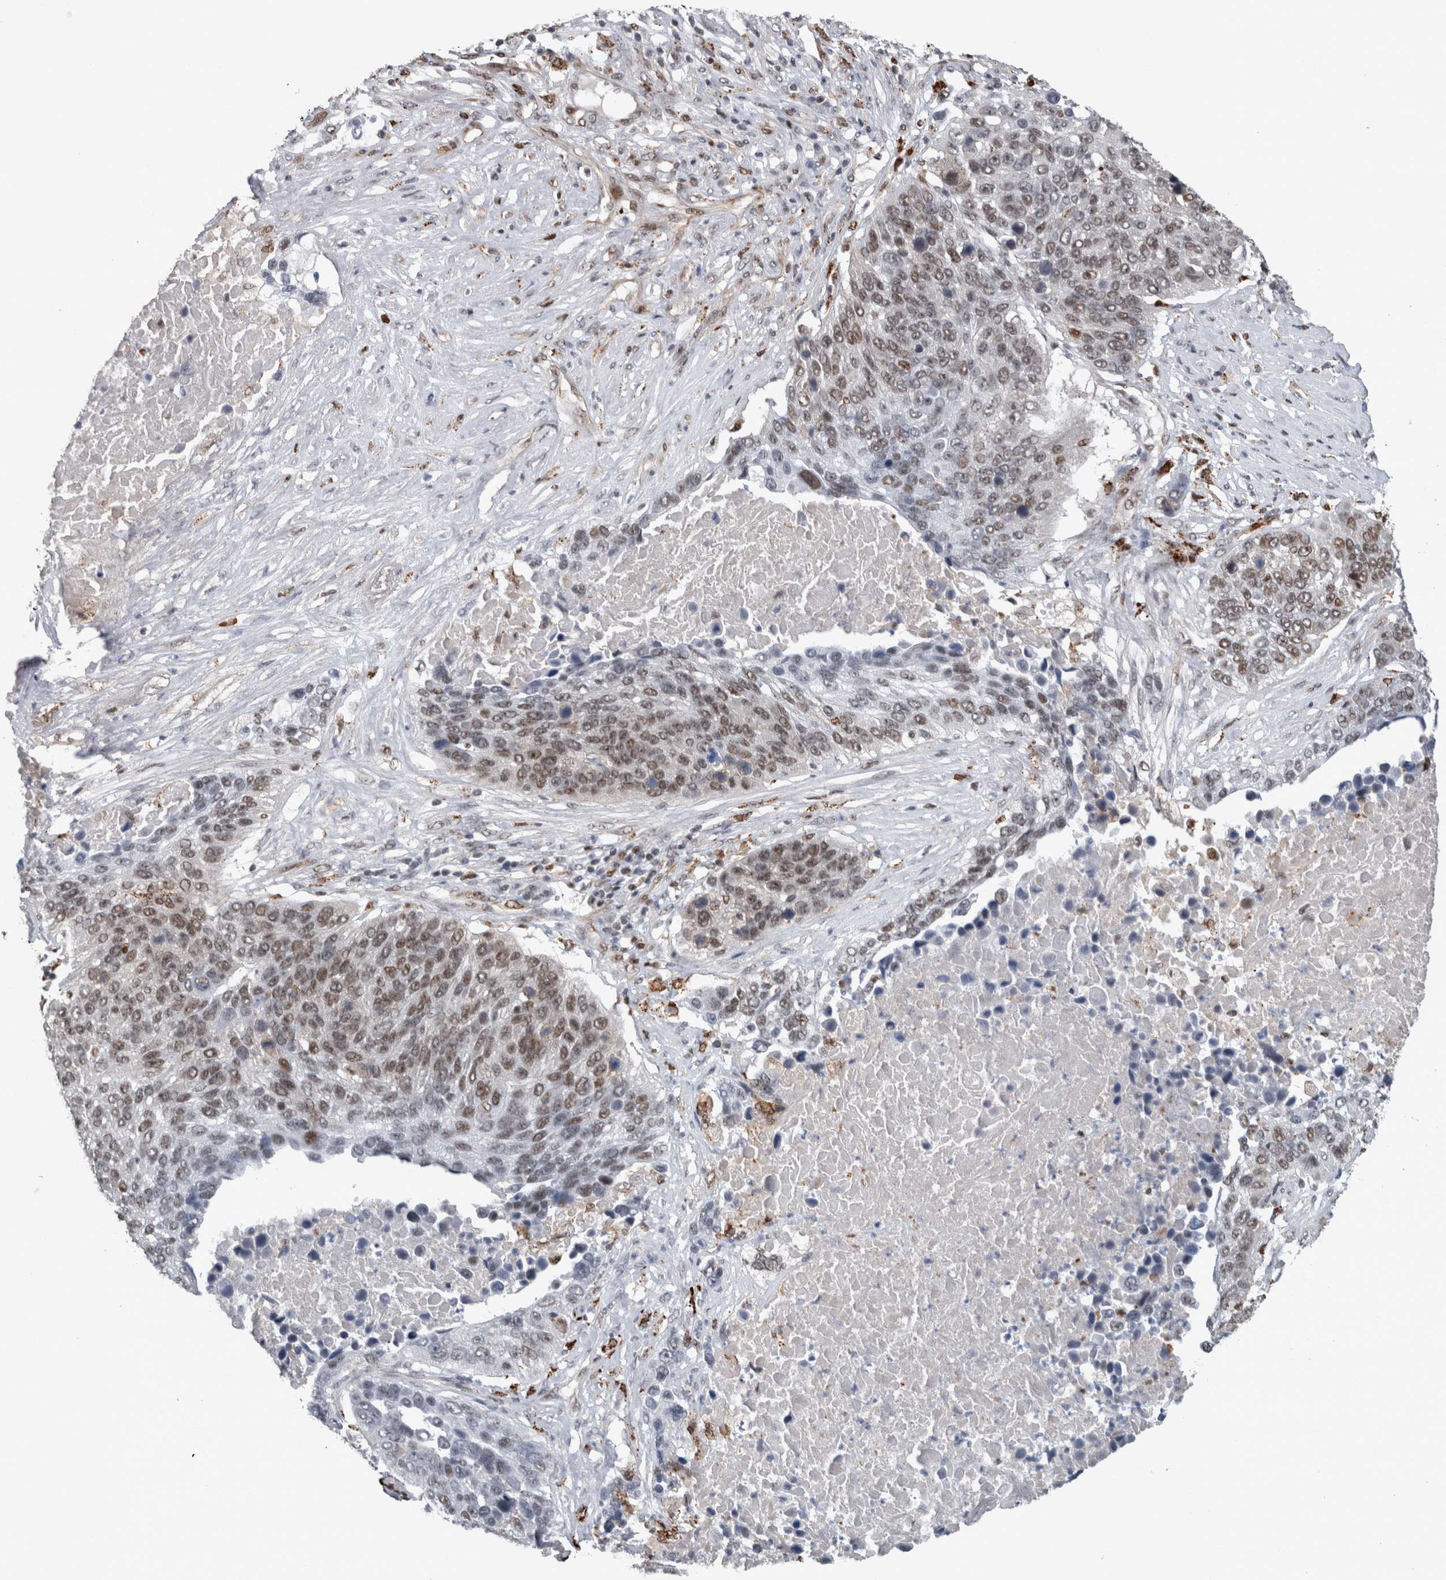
{"staining": {"intensity": "moderate", "quantity": "25%-75%", "location": "nuclear"}, "tissue": "lung cancer", "cell_type": "Tumor cells", "image_type": "cancer", "snomed": [{"axis": "morphology", "description": "Squamous cell carcinoma, NOS"}, {"axis": "topography", "description": "Lung"}], "caption": "Brown immunohistochemical staining in human lung cancer shows moderate nuclear expression in about 25%-75% of tumor cells.", "gene": "POLD2", "patient": {"sex": "male", "age": 66}}